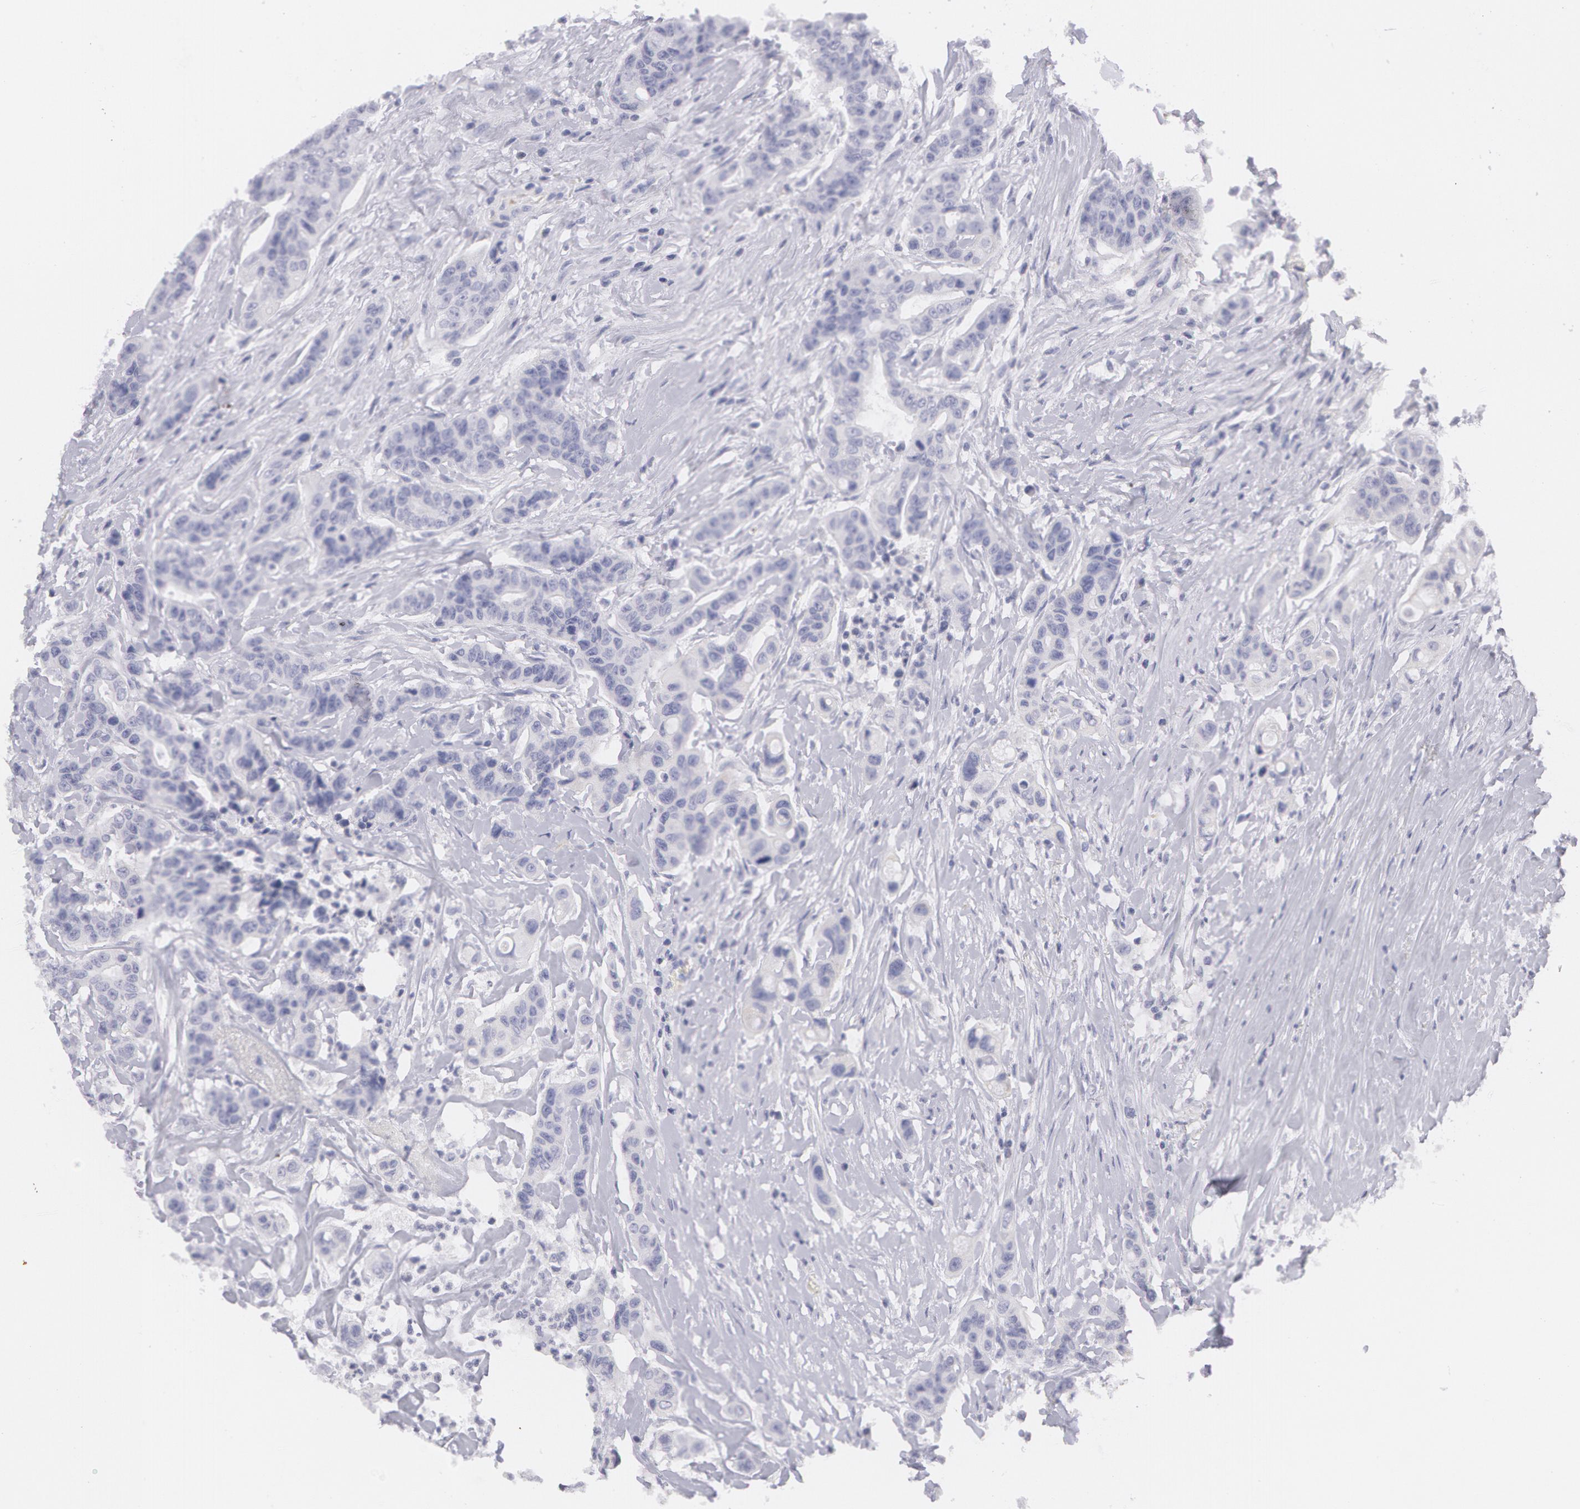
{"staining": {"intensity": "negative", "quantity": "none", "location": "none"}, "tissue": "colorectal cancer", "cell_type": "Tumor cells", "image_type": "cancer", "snomed": [{"axis": "morphology", "description": "Adenocarcinoma, NOS"}, {"axis": "topography", "description": "Colon"}], "caption": "Tumor cells show no significant protein expression in adenocarcinoma (colorectal).", "gene": "AMACR", "patient": {"sex": "female", "age": 70}}